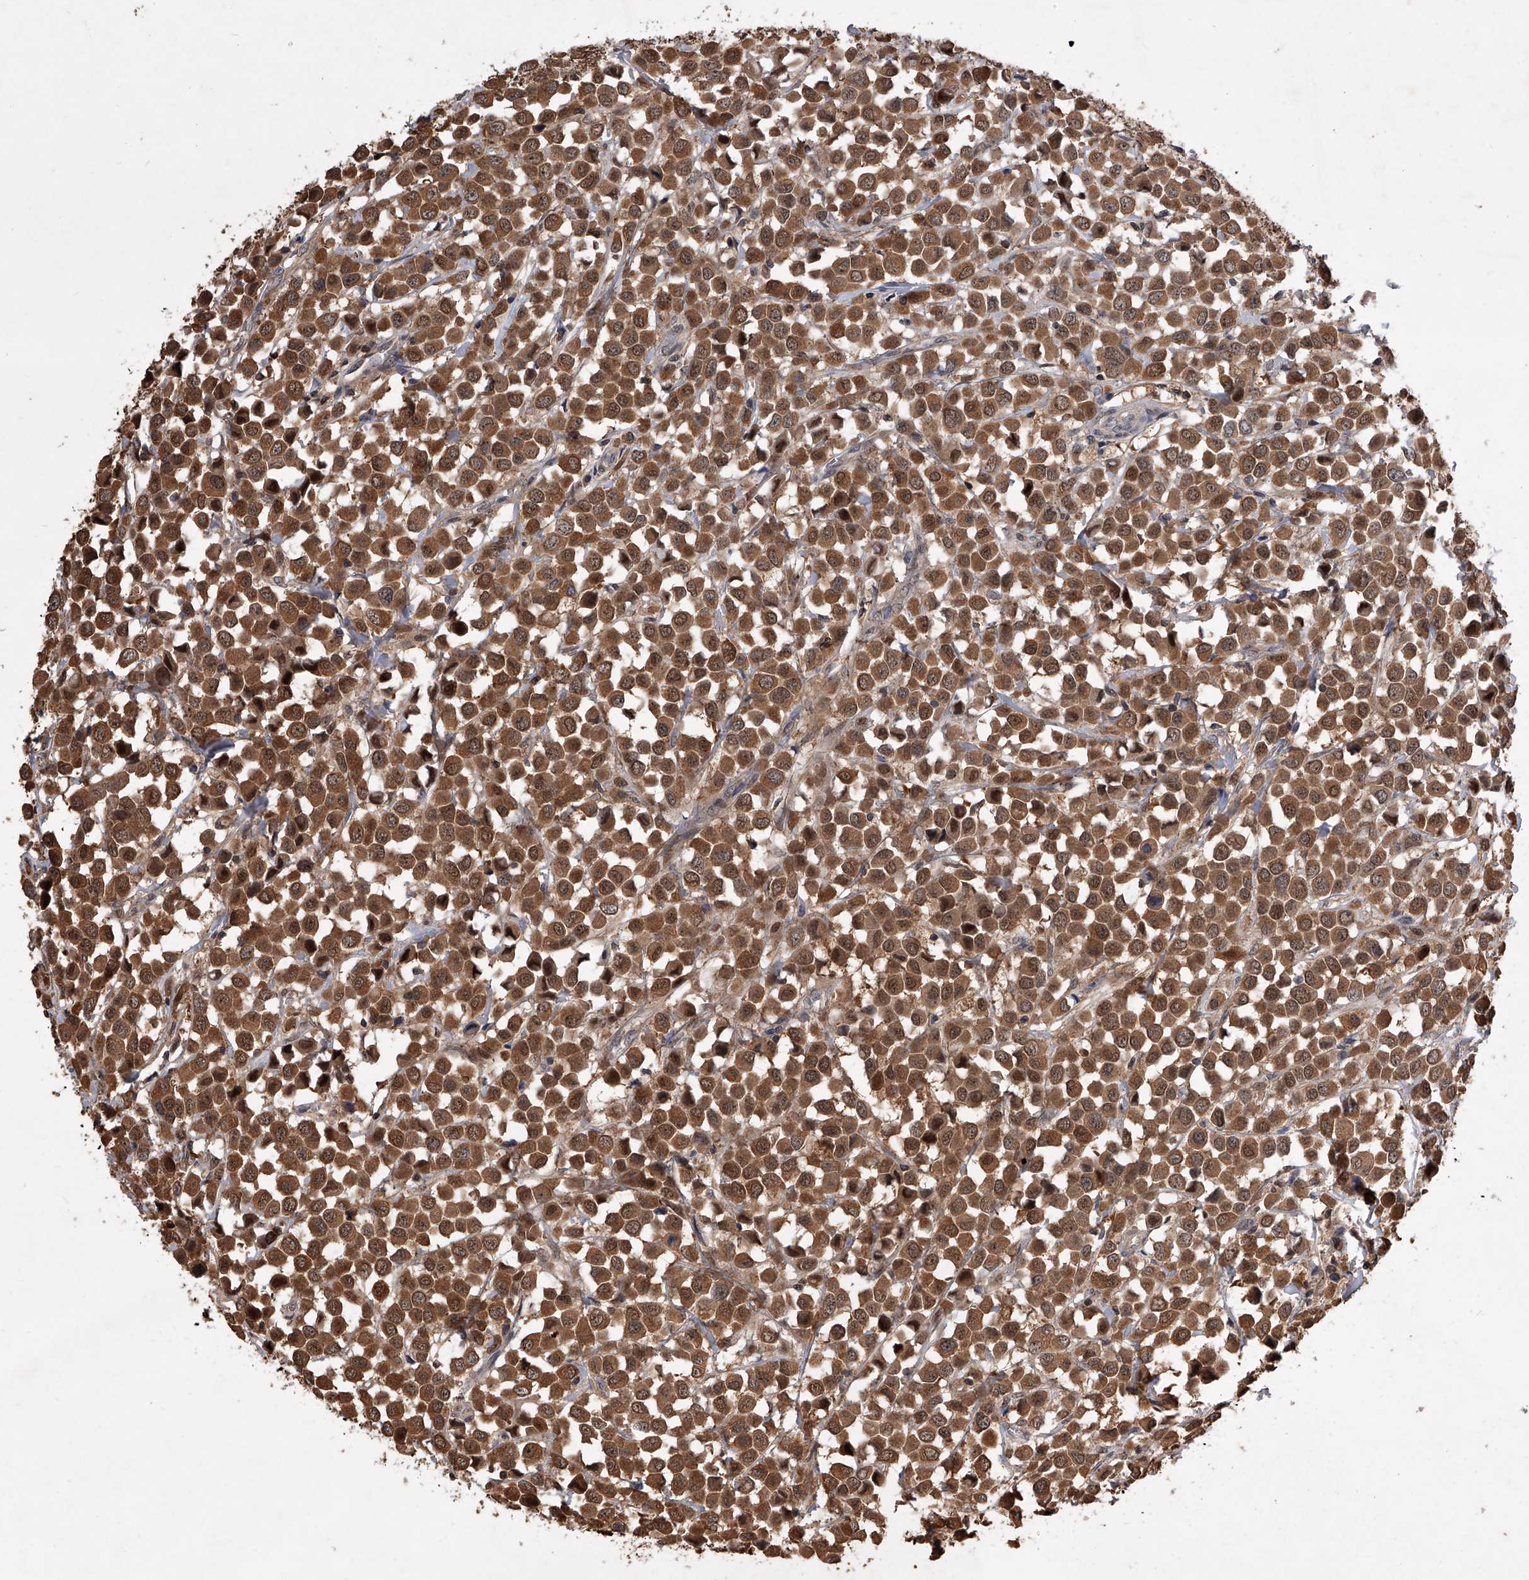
{"staining": {"intensity": "moderate", "quantity": ">75%", "location": "cytoplasmic/membranous,nuclear"}, "tissue": "breast cancer", "cell_type": "Tumor cells", "image_type": "cancer", "snomed": [{"axis": "morphology", "description": "Duct carcinoma"}, {"axis": "topography", "description": "Breast"}], "caption": "The immunohistochemical stain labels moderate cytoplasmic/membranous and nuclear expression in tumor cells of breast cancer tissue. The staining was performed using DAB, with brown indicating positive protein expression. Nuclei are stained blue with hematoxylin.", "gene": "BHLHE23", "patient": {"sex": "female", "age": 61}}